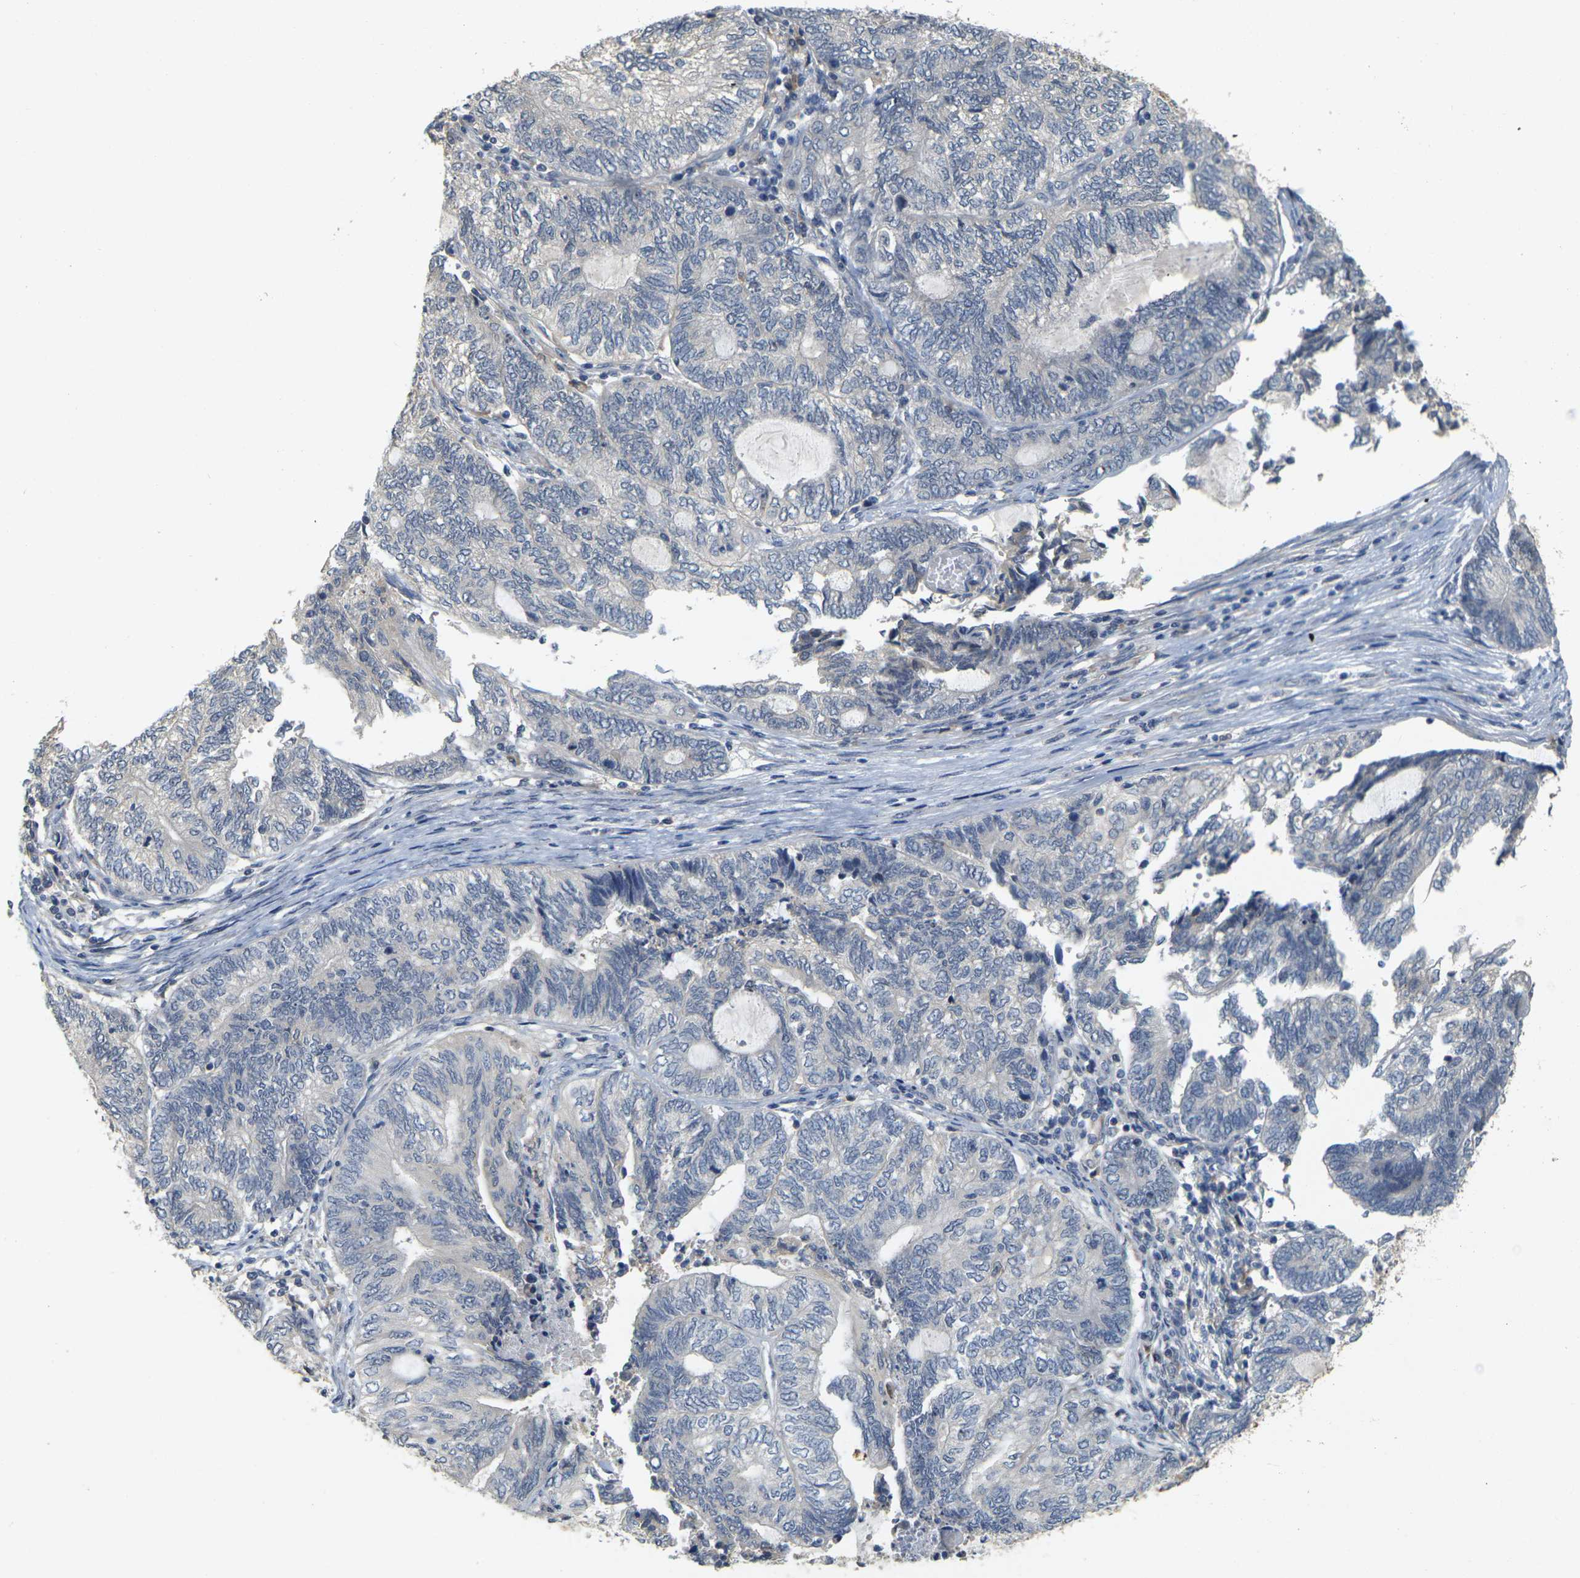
{"staining": {"intensity": "negative", "quantity": "none", "location": "none"}, "tissue": "endometrial cancer", "cell_type": "Tumor cells", "image_type": "cancer", "snomed": [{"axis": "morphology", "description": "Adenocarcinoma, NOS"}, {"axis": "topography", "description": "Uterus"}, {"axis": "topography", "description": "Endometrium"}], "caption": "The histopathology image displays no significant staining in tumor cells of endometrial adenocarcinoma. The staining was performed using DAB to visualize the protein expression in brown, while the nuclei were stained in blue with hematoxylin (Magnification: 20x).", "gene": "GDAP1", "patient": {"sex": "female", "age": 70}}